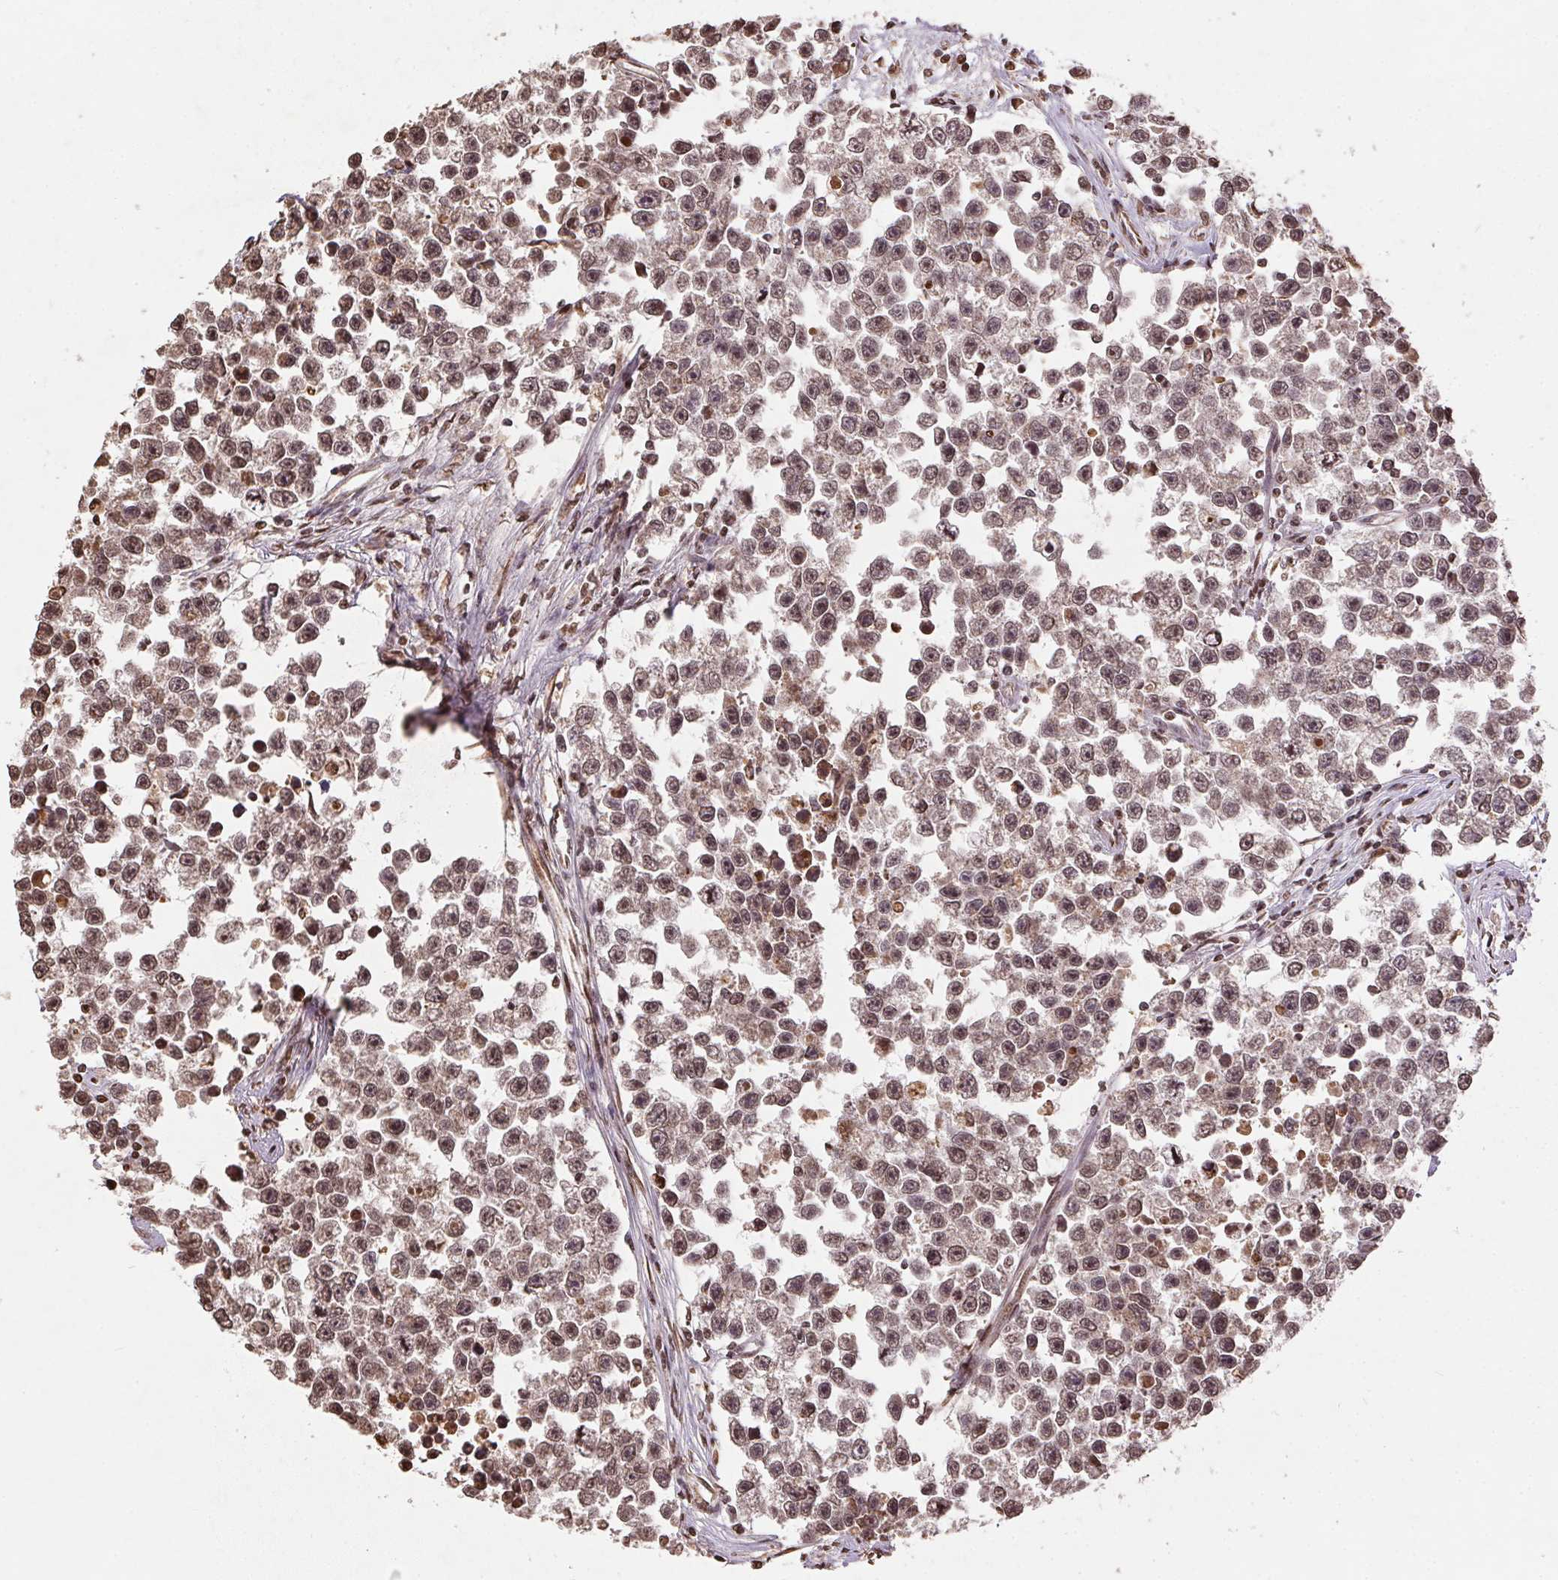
{"staining": {"intensity": "moderate", "quantity": ">75%", "location": "cytoplasmic/membranous"}, "tissue": "testis cancer", "cell_type": "Tumor cells", "image_type": "cancer", "snomed": [{"axis": "morphology", "description": "Seminoma, NOS"}, {"axis": "topography", "description": "Testis"}], "caption": "Protein staining exhibits moderate cytoplasmic/membranous staining in approximately >75% of tumor cells in testis seminoma.", "gene": "SPRED2", "patient": {"sex": "male", "age": 26}}